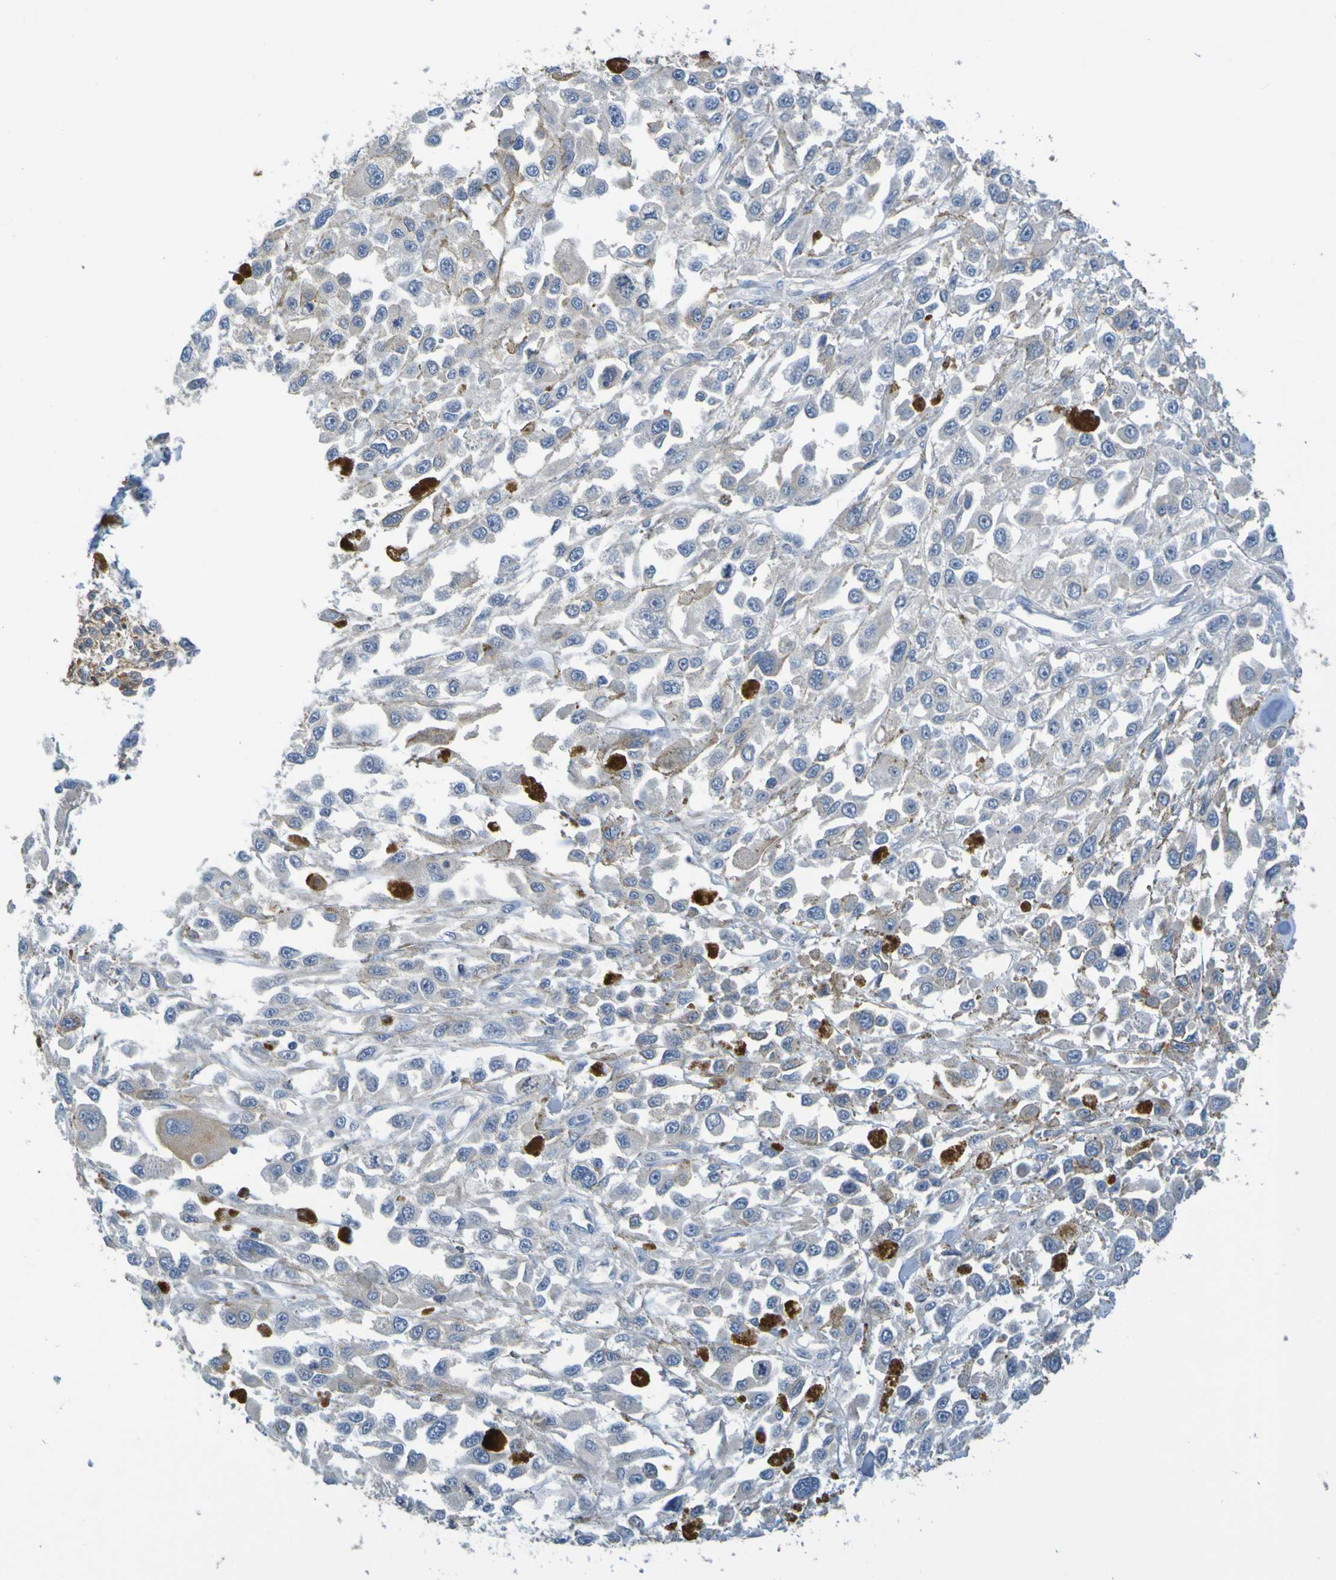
{"staining": {"intensity": "negative", "quantity": "none", "location": "none"}, "tissue": "melanoma", "cell_type": "Tumor cells", "image_type": "cancer", "snomed": [{"axis": "morphology", "description": "Malignant melanoma, Metastatic site"}, {"axis": "topography", "description": "Lymph node"}], "caption": "Tumor cells show no significant protein staining in malignant melanoma (metastatic site).", "gene": "C1QA", "patient": {"sex": "male", "age": 59}}